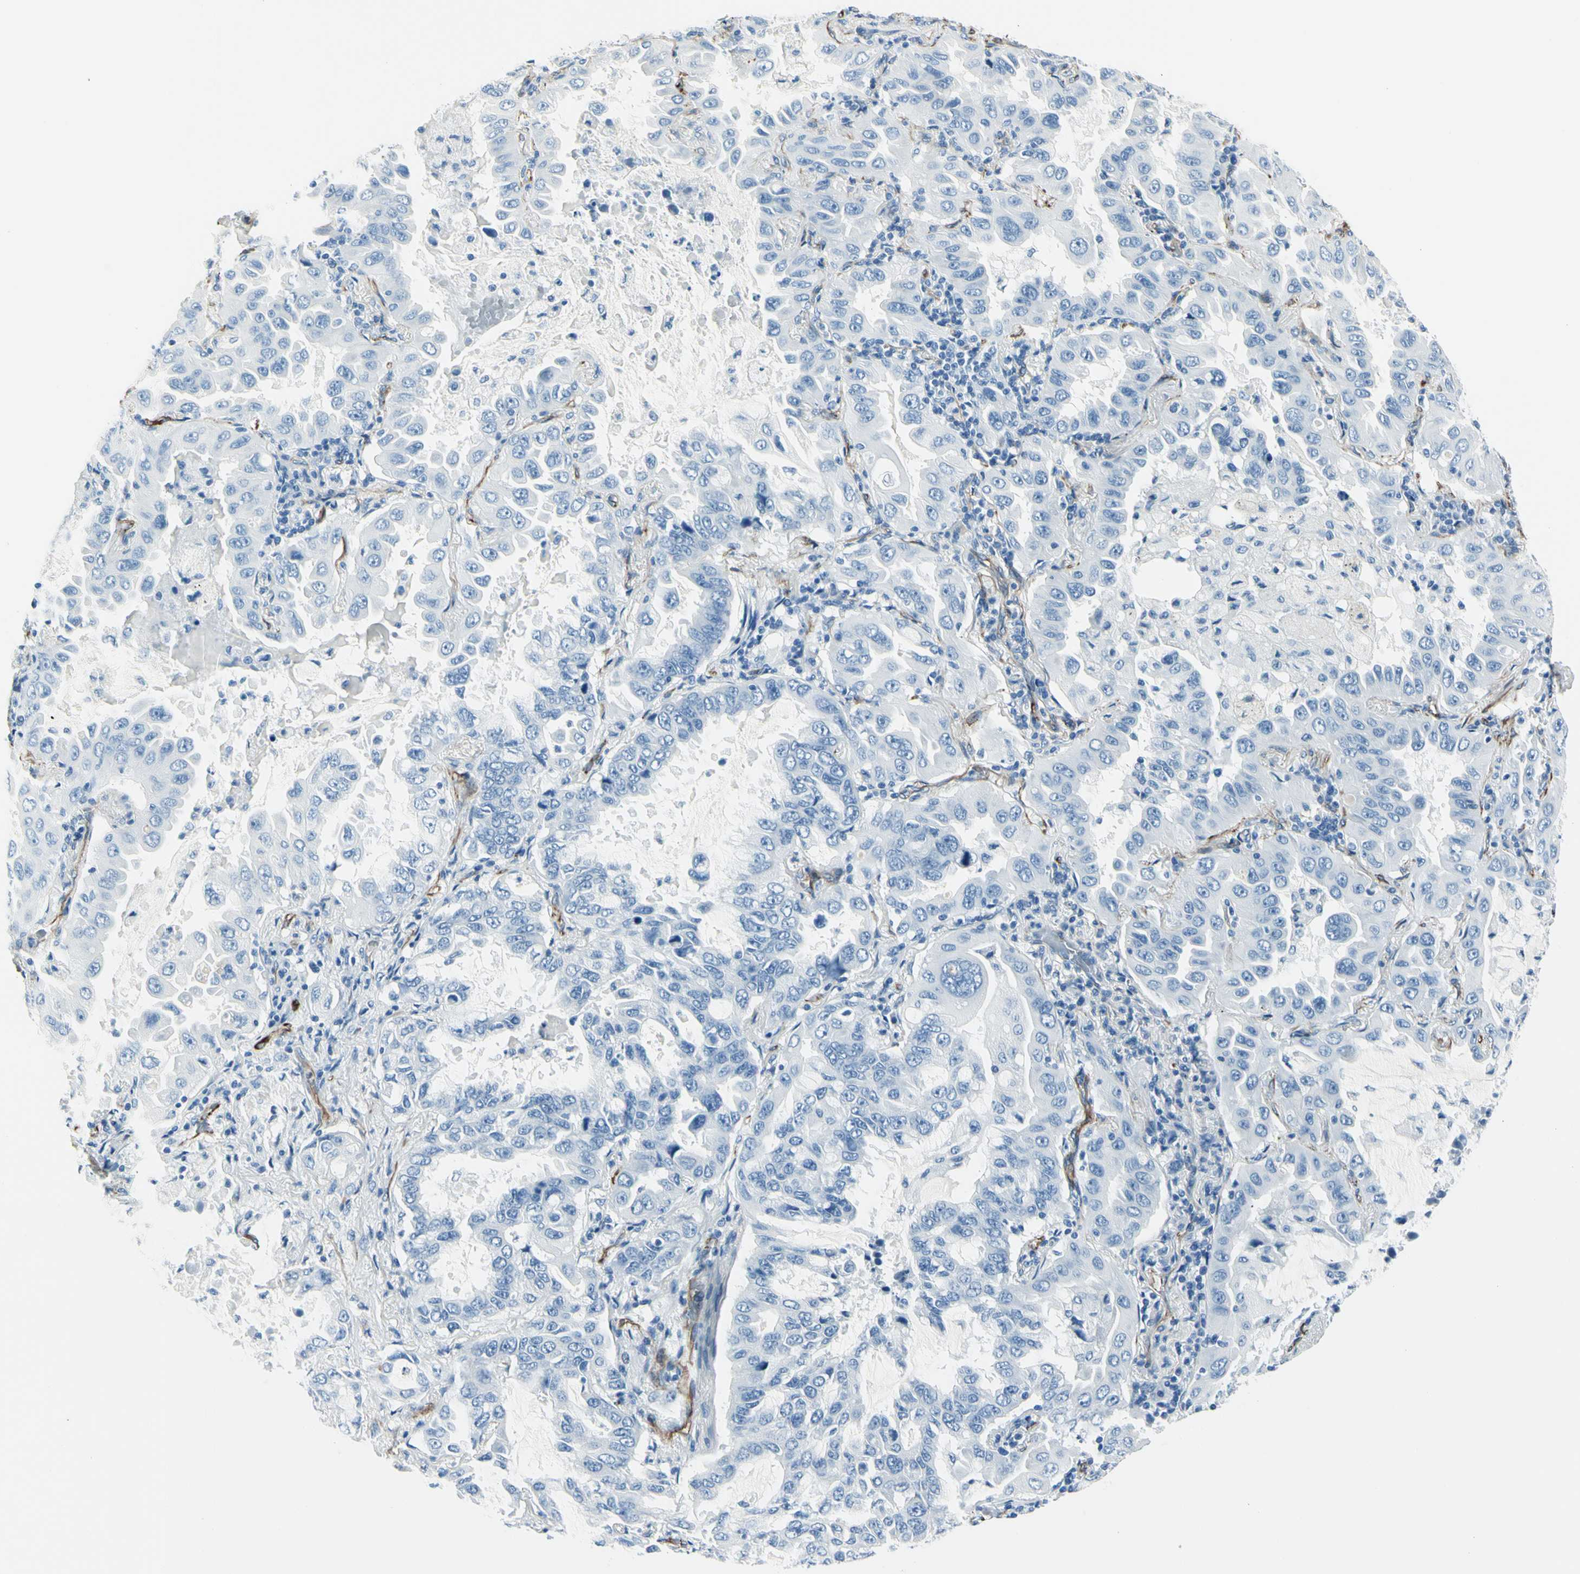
{"staining": {"intensity": "negative", "quantity": "none", "location": "none"}, "tissue": "lung cancer", "cell_type": "Tumor cells", "image_type": "cancer", "snomed": [{"axis": "morphology", "description": "Adenocarcinoma, NOS"}, {"axis": "topography", "description": "Lung"}], "caption": "Protein analysis of lung cancer exhibits no significant positivity in tumor cells.", "gene": "PTH2R", "patient": {"sex": "male", "age": 64}}